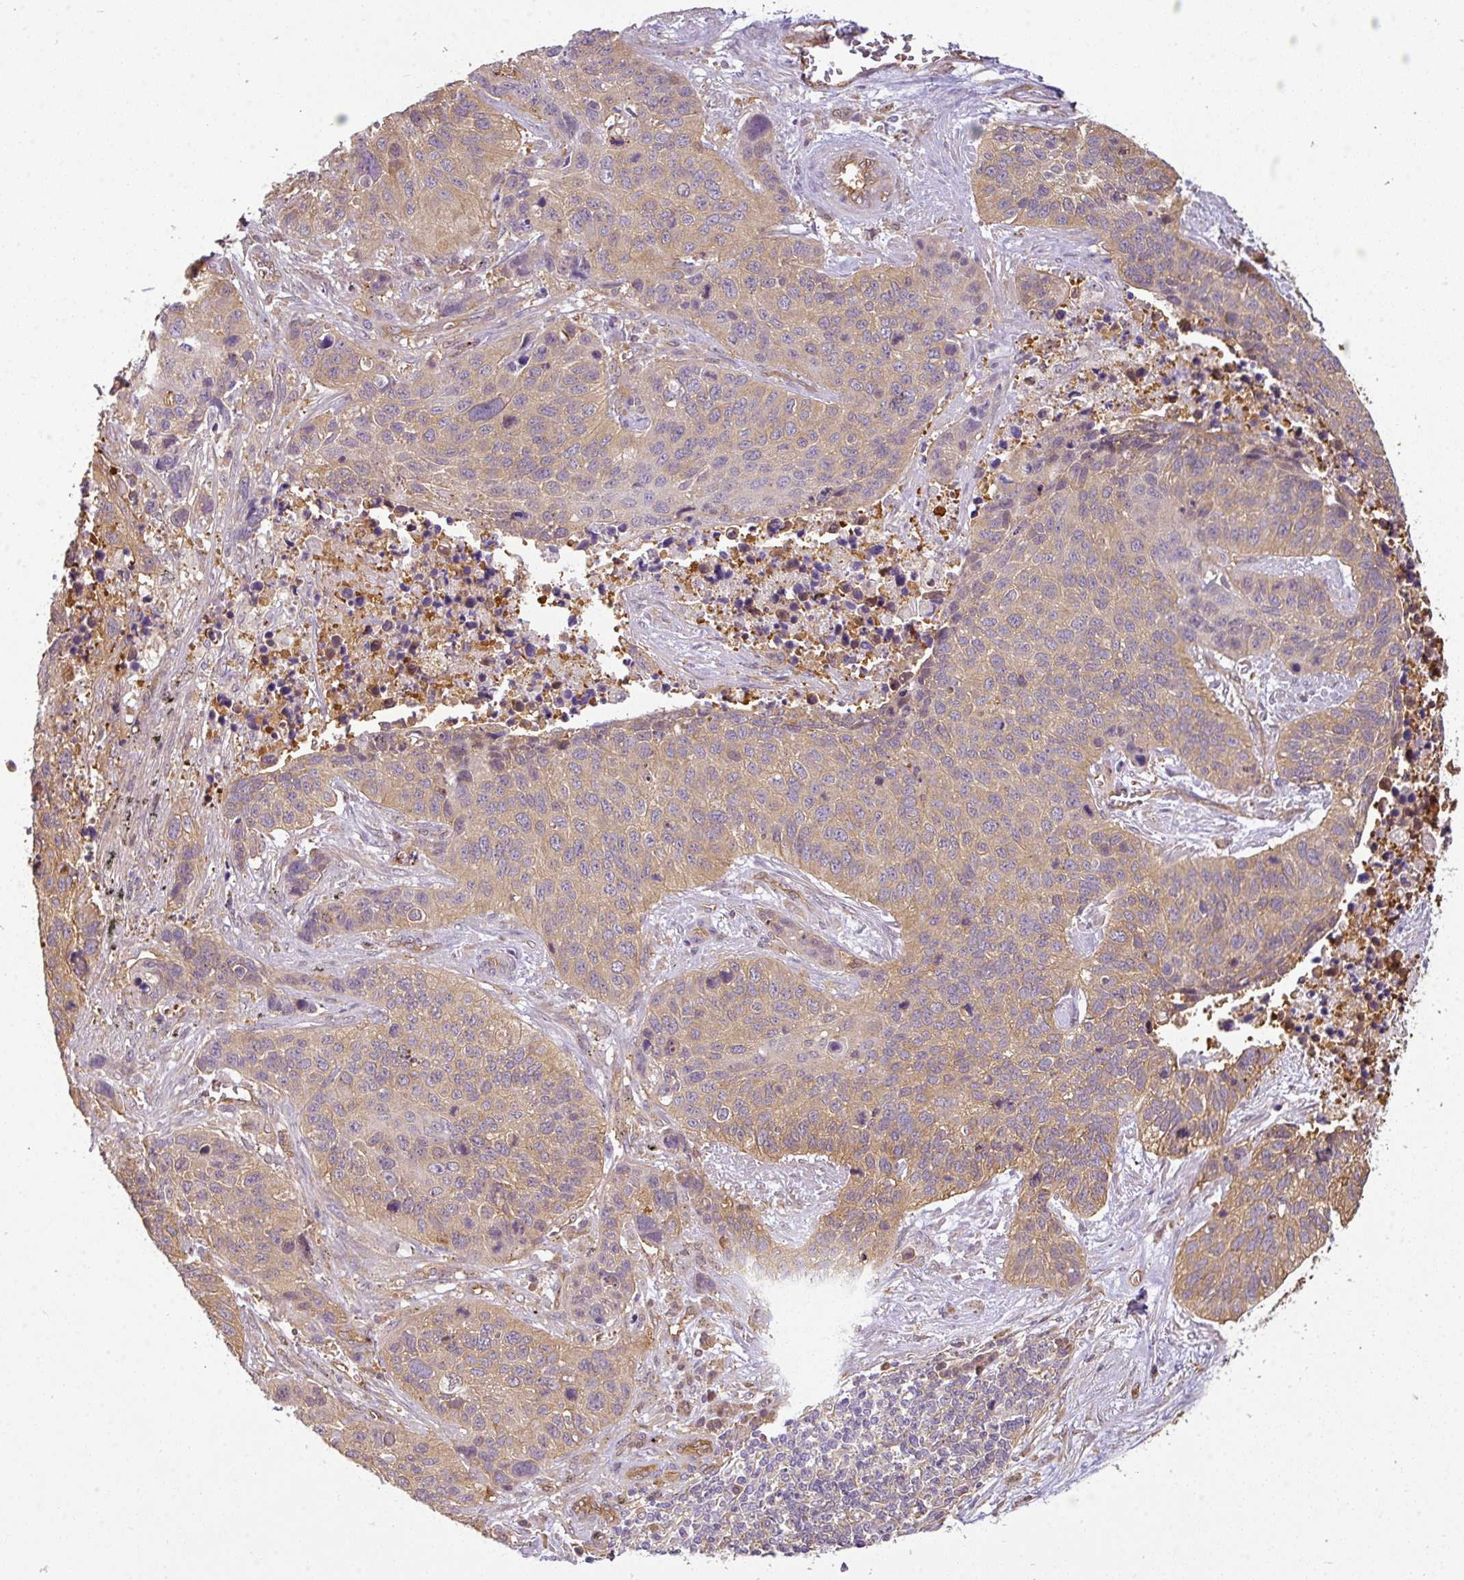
{"staining": {"intensity": "weak", "quantity": "25%-75%", "location": "cytoplasmic/membranous"}, "tissue": "lung cancer", "cell_type": "Tumor cells", "image_type": "cancer", "snomed": [{"axis": "morphology", "description": "Squamous cell carcinoma, NOS"}, {"axis": "topography", "description": "Lung"}], "caption": "Protein staining of squamous cell carcinoma (lung) tissue displays weak cytoplasmic/membranous expression in approximately 25%-75% of tumor cells. (DAB IHC with brightfield microscopy, high magnification).", "gene": "ANKRD18A", "patient": {"sex": "male", "age": 62}}